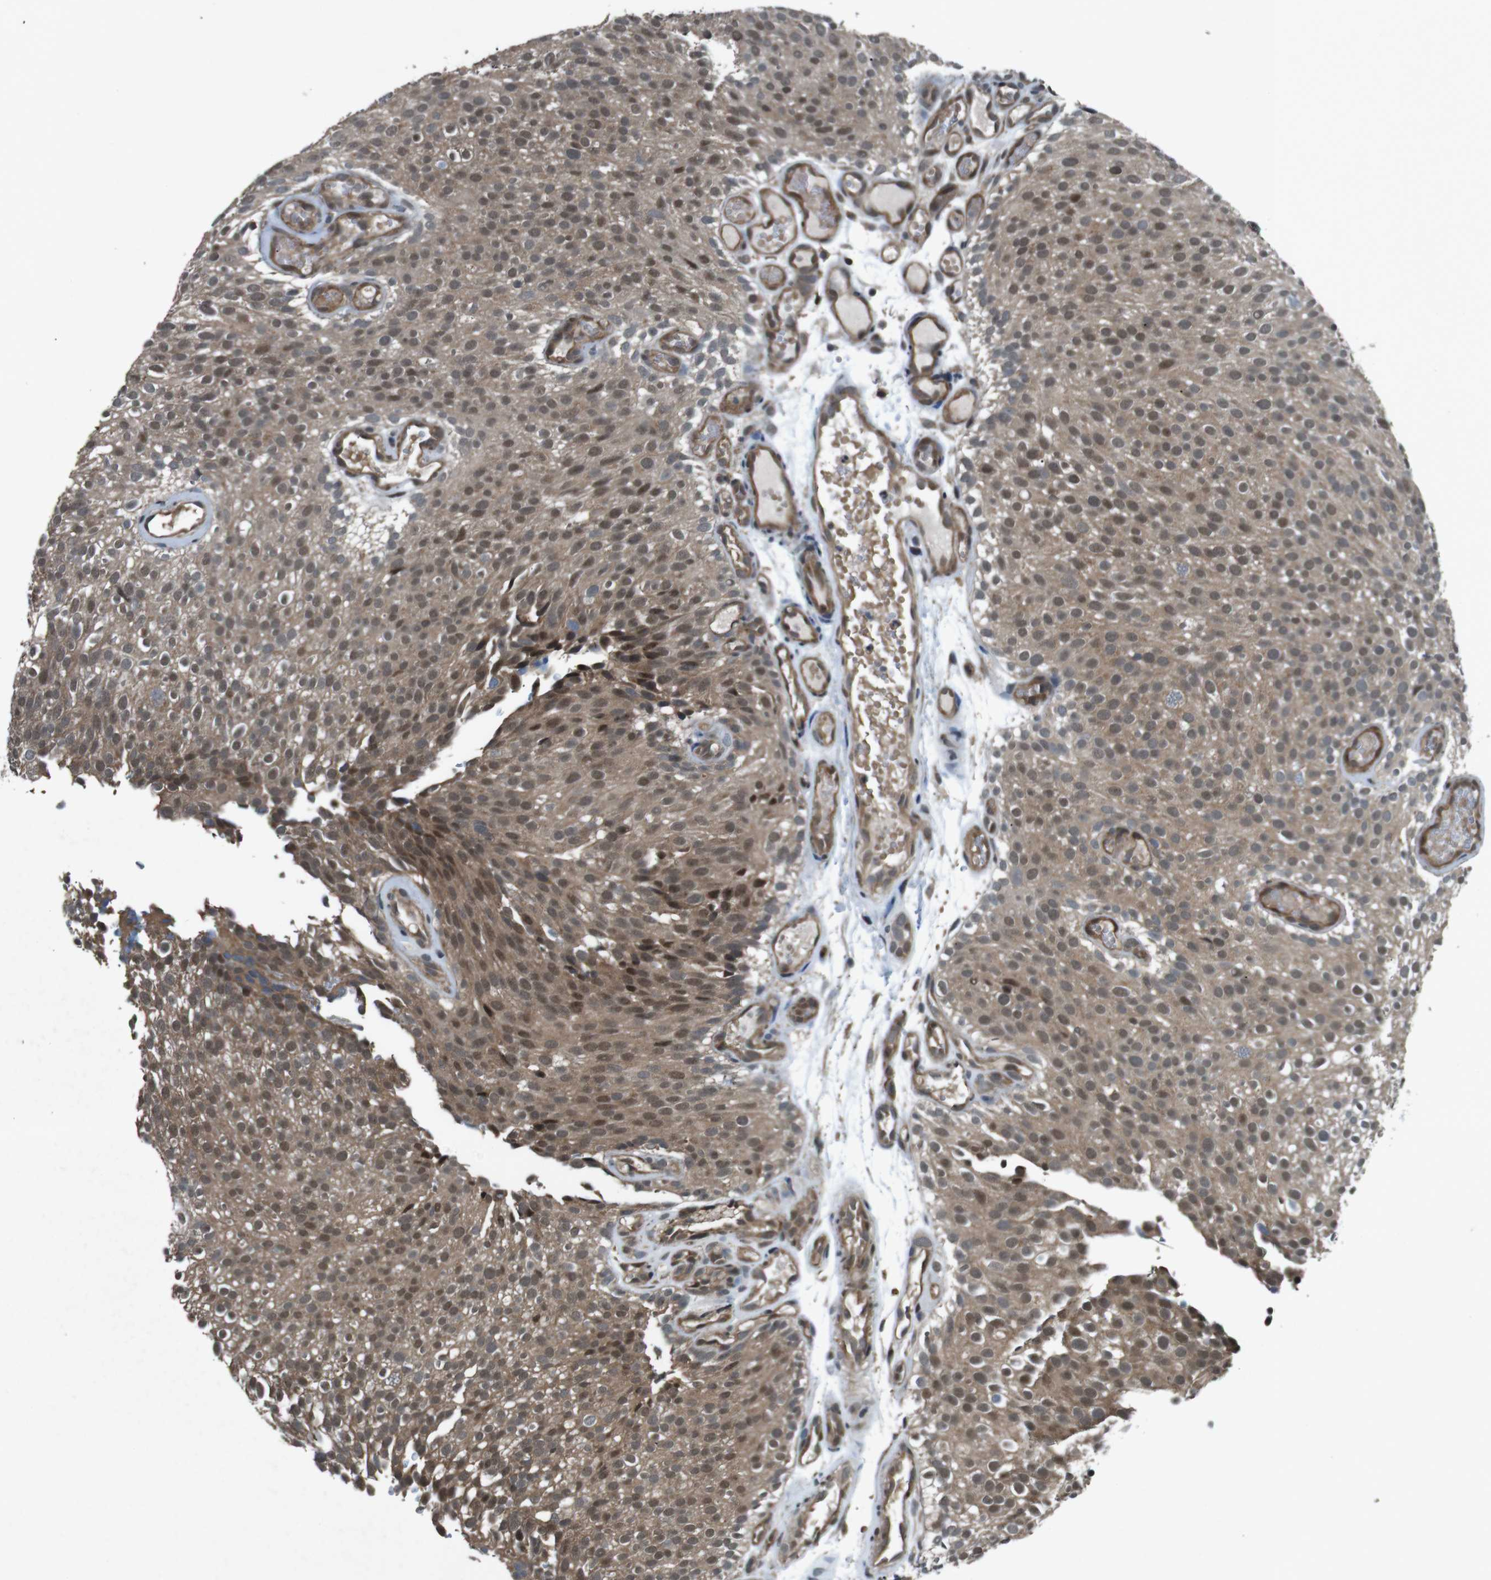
{"staining": {"intensity": "moderate", "quantity": ">75%", "location": "cytoplasmic/membranous,nuclear"}, "tissue": "urothelial cancer", "cell_type": "Tumor cells", "image_type": "cancer", "snomed": [{"axis": "morphology", "description": "Urothelial carcinoma, Low grade"}, {"axis": "topography", "description": "Urinary bladder"}], "caption": "Brown immunohistochemical staining in human urothelial cancer displays moderate cytoplasmic/membranous and nuclear staining in approximately >75% of tumor cells. Immunohistochemistry (ihc) stains the protein in brown and the nuclei are stained blue.", "gene": "SOCS1", "patient": {"sex": "male", "age": 78}}